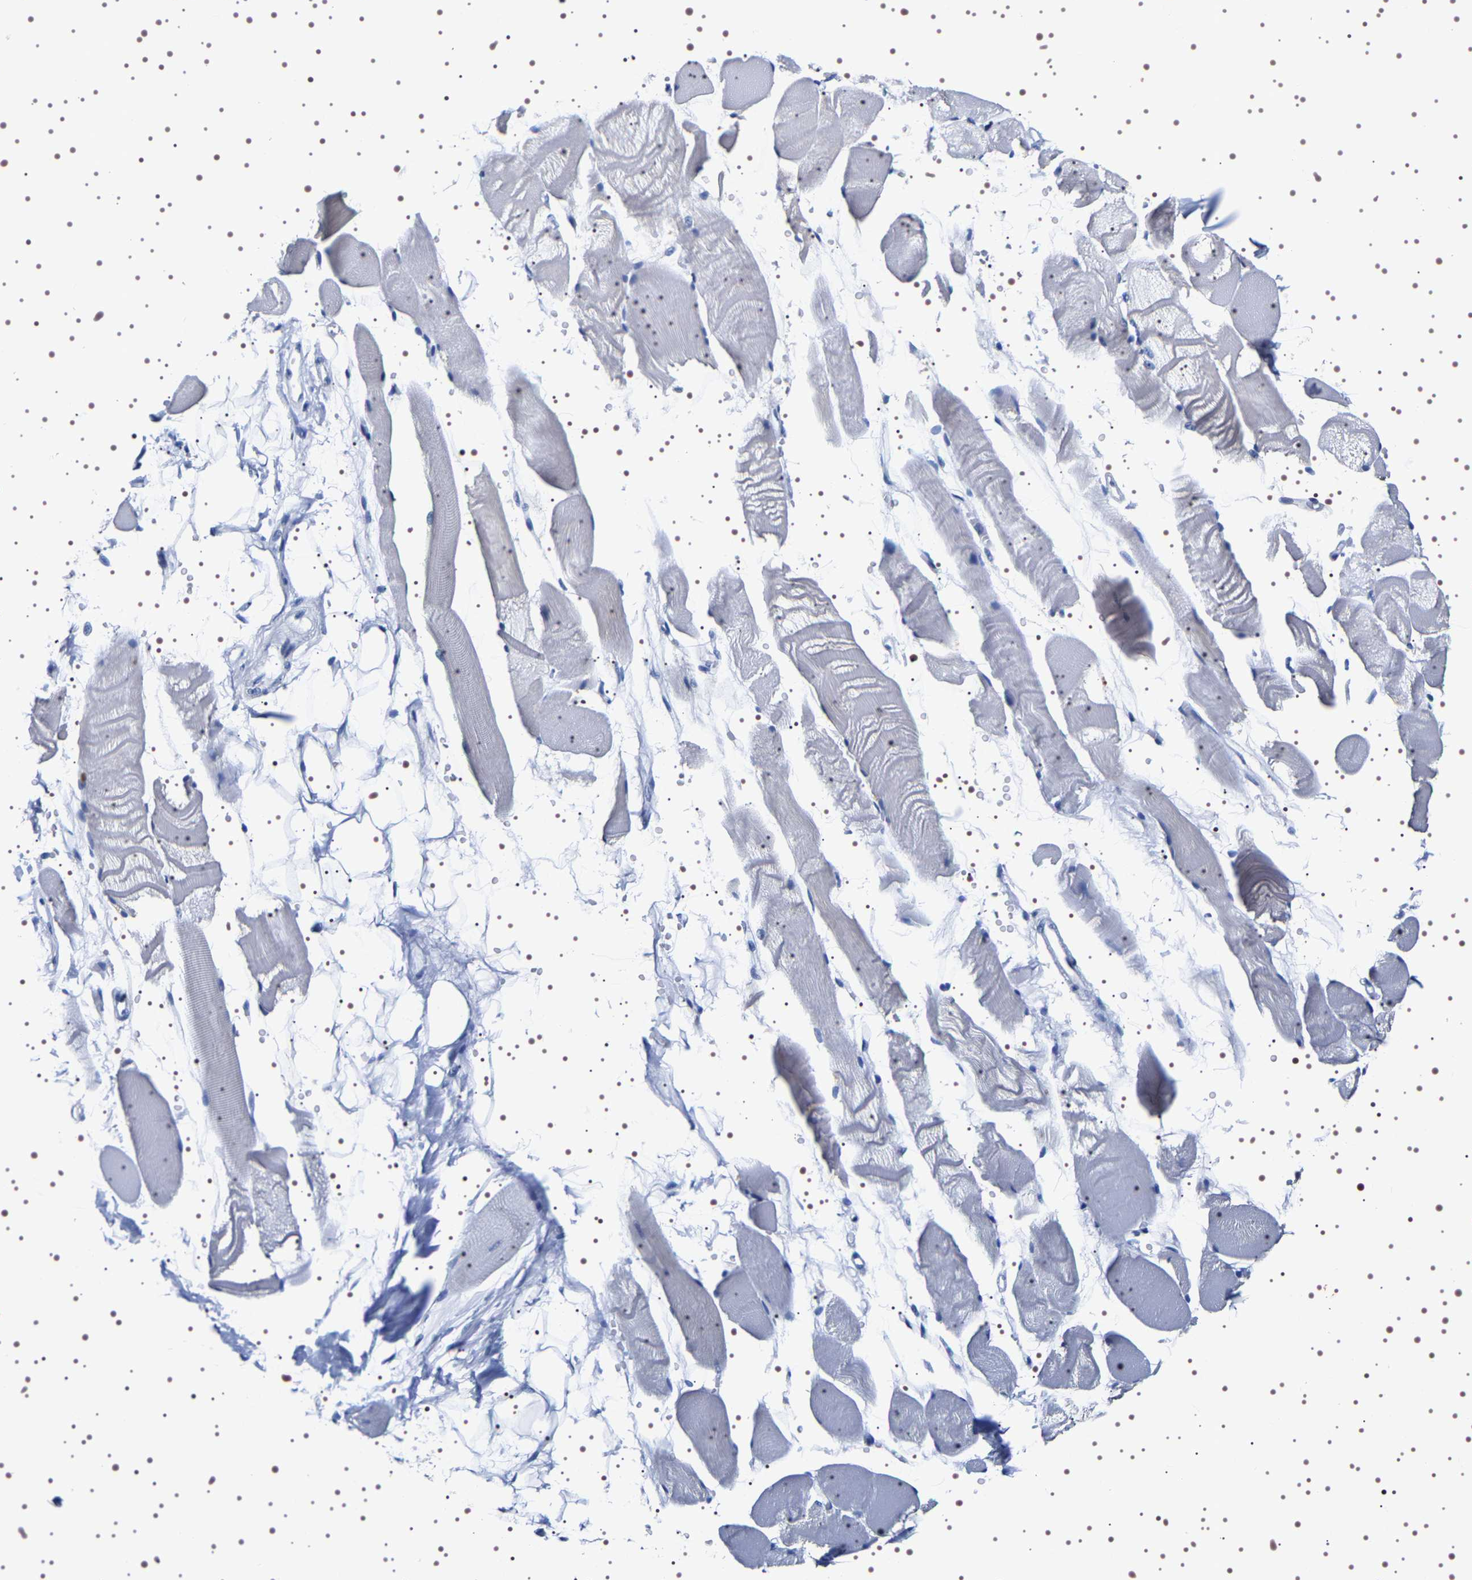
{"staining": {"intensity": "negative", "quantity": "none", "location": "none"}, "tissue": "skeletal muscle", "cell_type": "Myocytes", "image_type": "normal", "snomed": [{"axis": "morphology", "description": "Normal tissue, NOS"}, {"axis": "topography", "description": "Skeletal muscle"}, {"axis": "topography", "description": "Peripheral nerve tissue"}], "caption": "Immunohistochemistry of unremarkable human skeletal muscle reveals no staining in myocytes. The staining was performed using DAB to visualize the protein expression in brown, while the nuclei were stained in blue with hematoxylin (Magnification: 20x).", "gene": "UBQLN3", "patient": {"sex": "female", "age": 84}}